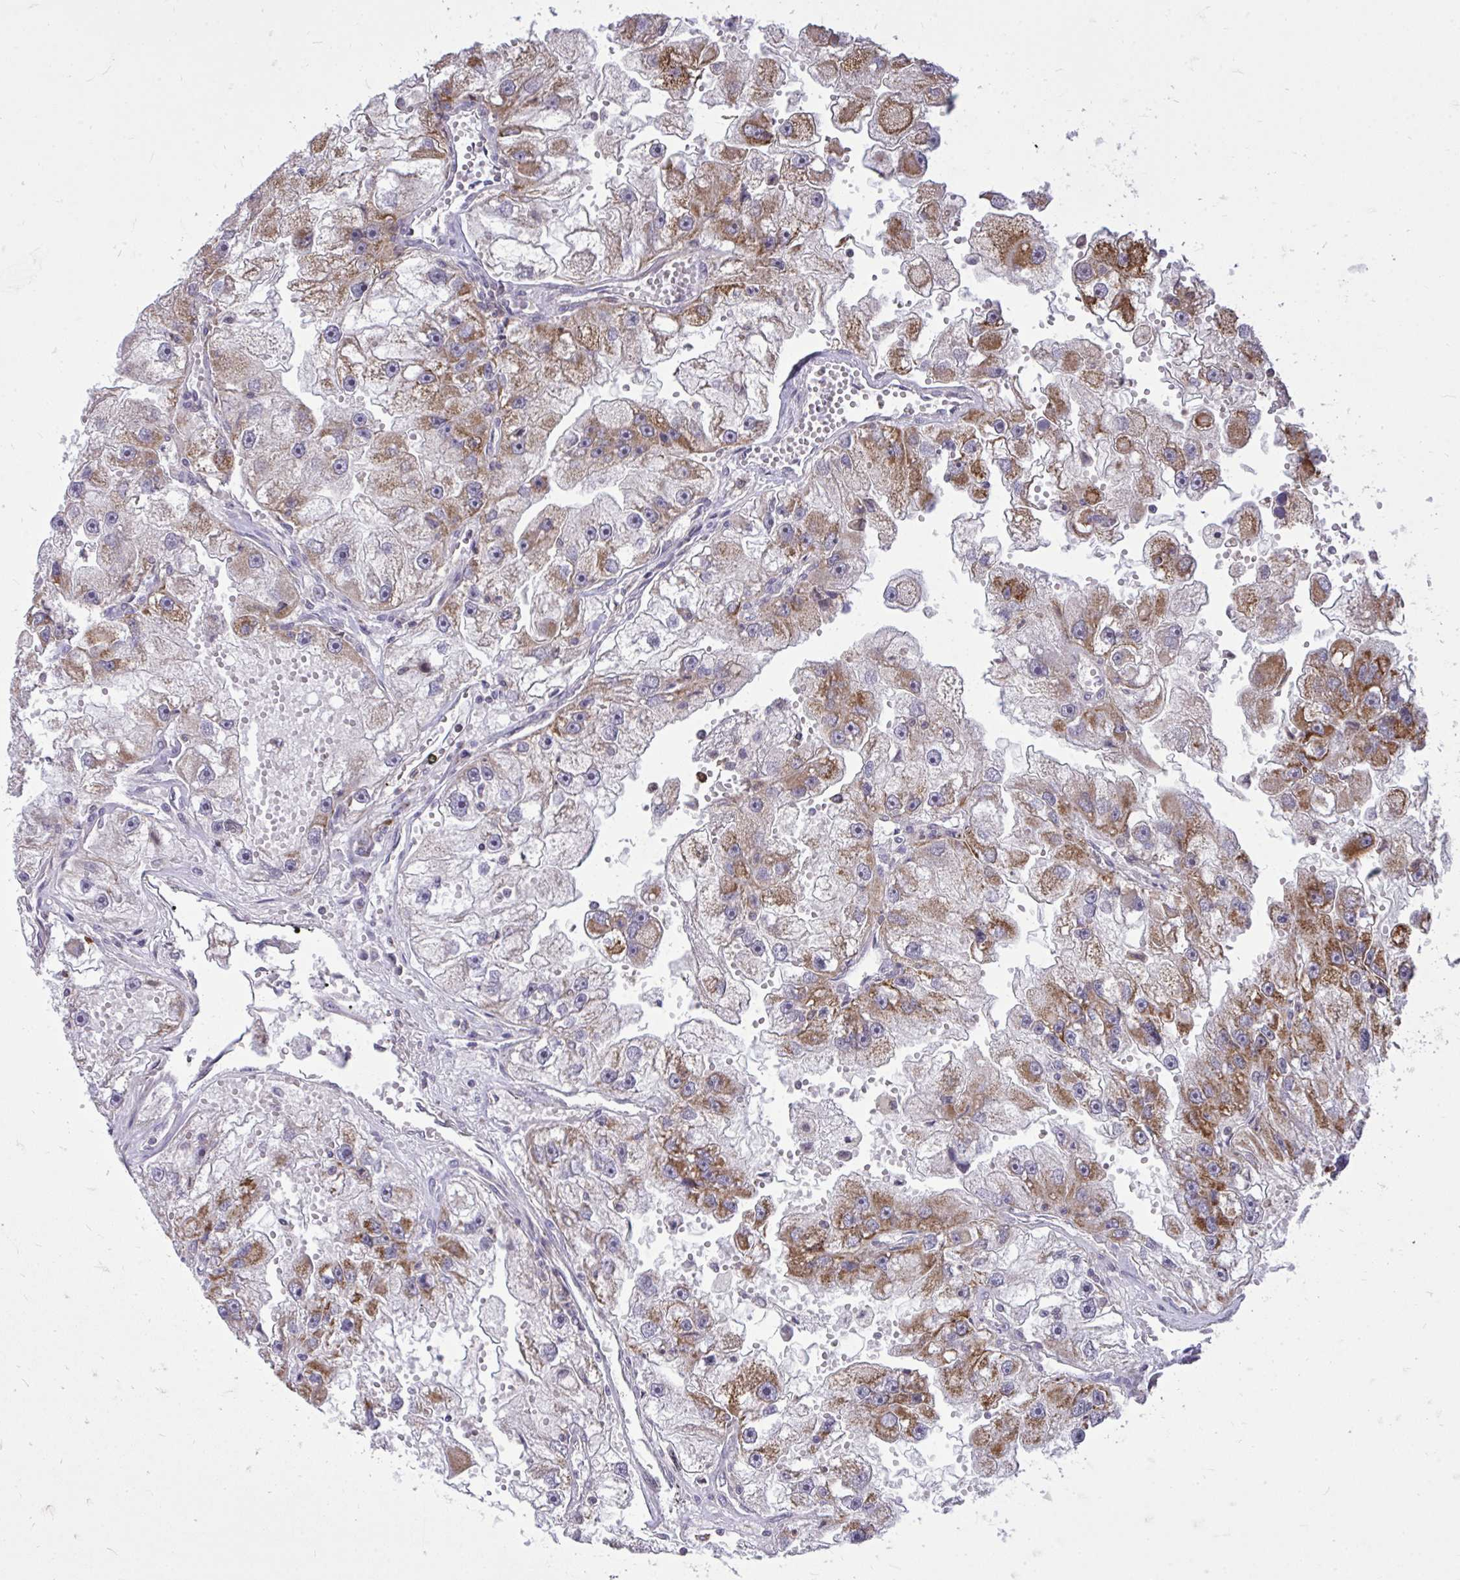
{"staining": {"intensity": "moderate", "quantity": ">75%", "location": "cytoplasmic/membranous"}, "tissue": "renal cancer", "cell_type": "Tumor cells", "image_type": "cancer", "snomed": [{"axis": "morphology", "description": "Adenocarcinoma, NOS"}, {"axis": "topography", "description": "Kidney"}], "caption": "Immunohistochemistry (IHC) (DAB (3,3'-diaminobenzidine)) staining of human renal adenocarcinoma shows moderate cytoplasmic/membranous protein positivity in about >75% of tumor cells. The protein is stained brown, and the nuclei are stained in blue (DAB (3,3'-diaminobenzidine) IHC with brightfield microscopy, high magnification).", "gene": "SLC7A5", "patient": {"sex": "male", "age": 63}}